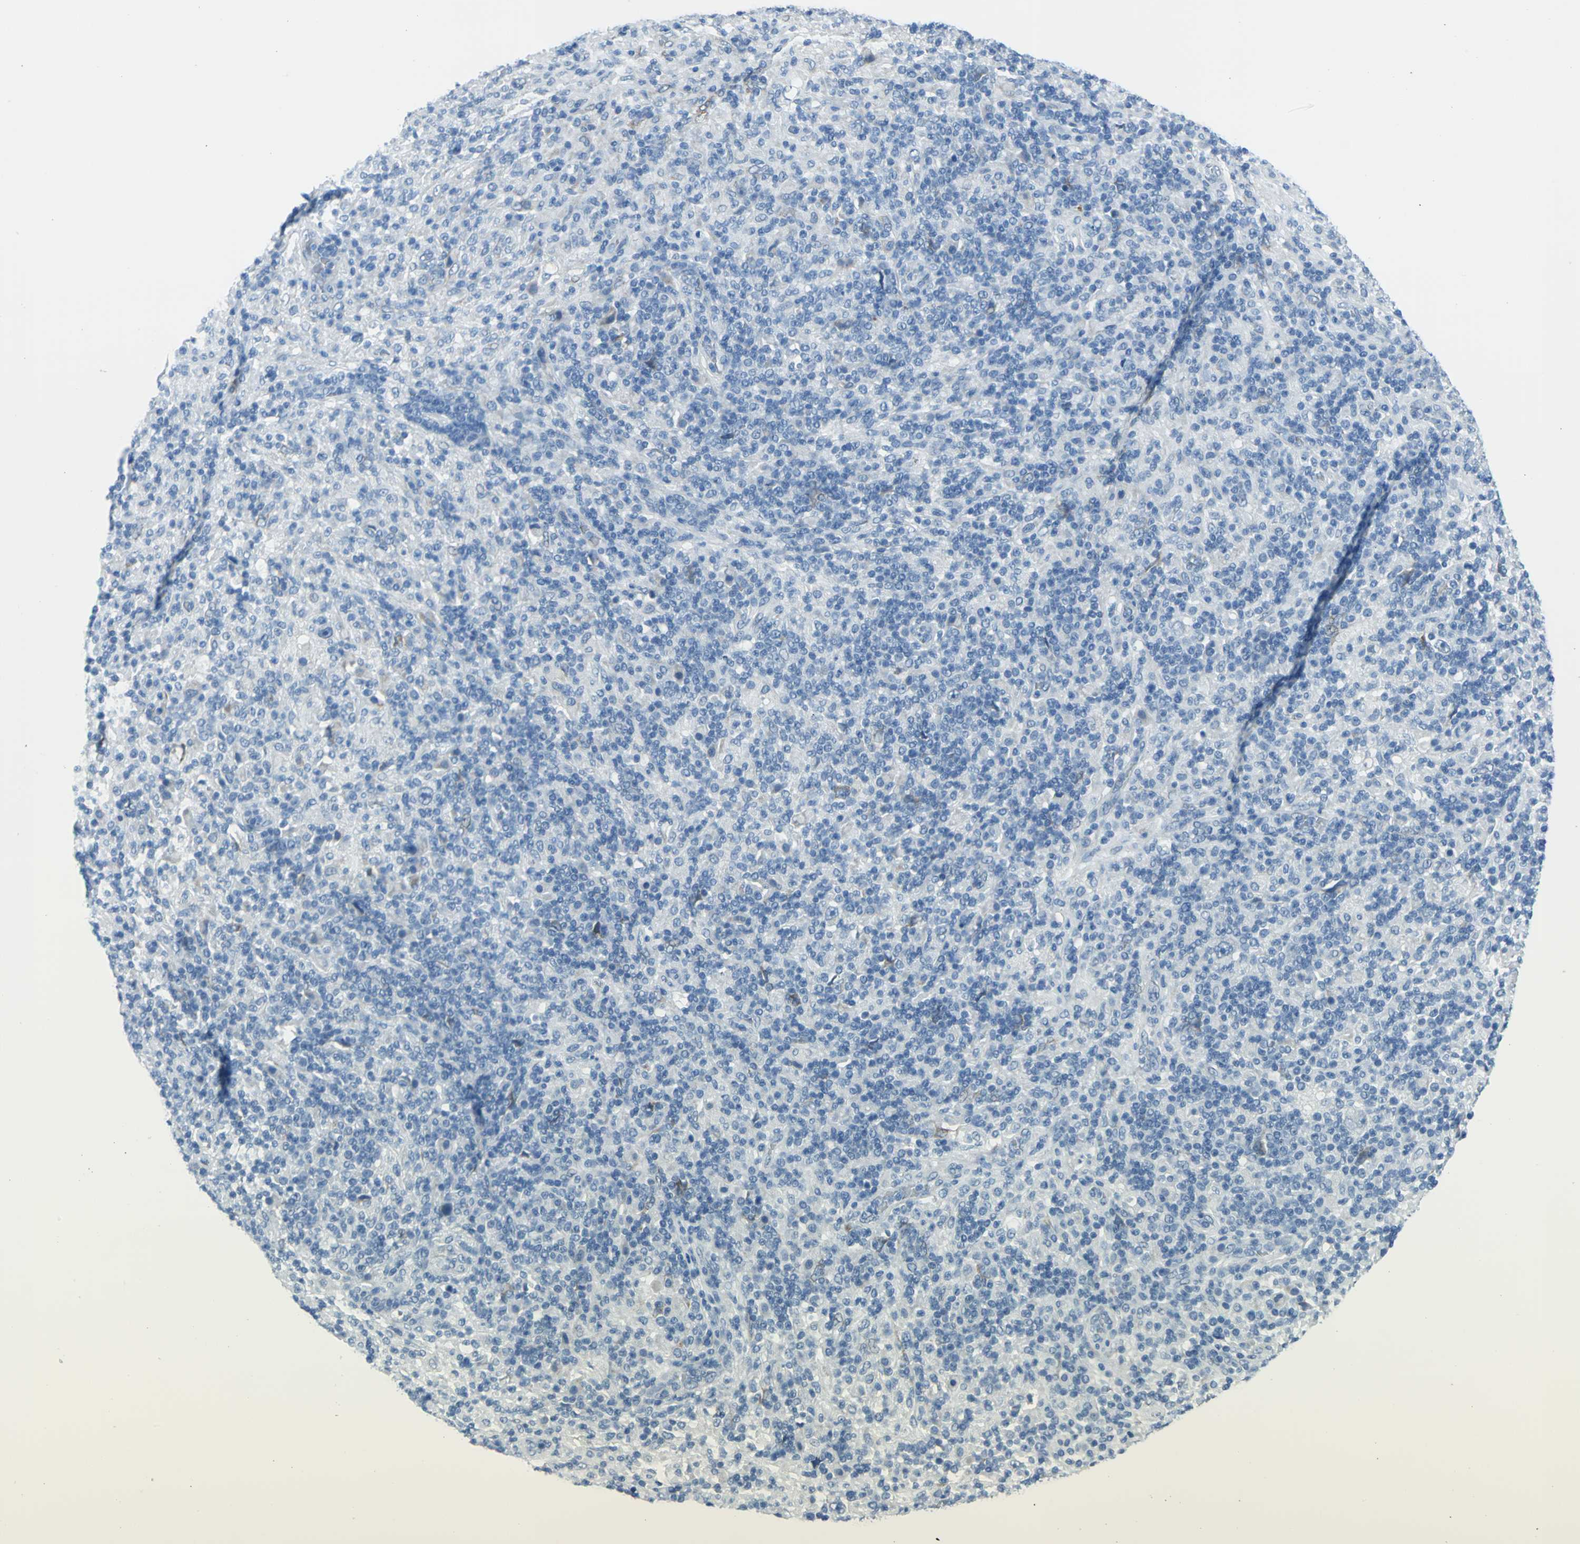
{"staining": {"intensity": "negative", "quantity": "none", "location": "none"}, "tissue": "lymphoma", "cell_type": "Tumor cells", "image_type": "cancer", "snomed": [{"axis": "morphology", "description": "Hodgkin's disease, NOS"}, {"axis": "topography", "description": "Lymph node"}], "caption": "A histopathology image of lymphoma stained for a protein demonstrates no brown staining in tumor cells.", "gene": "CYB5A", "patient": {"sex": "male", "age": 70}}